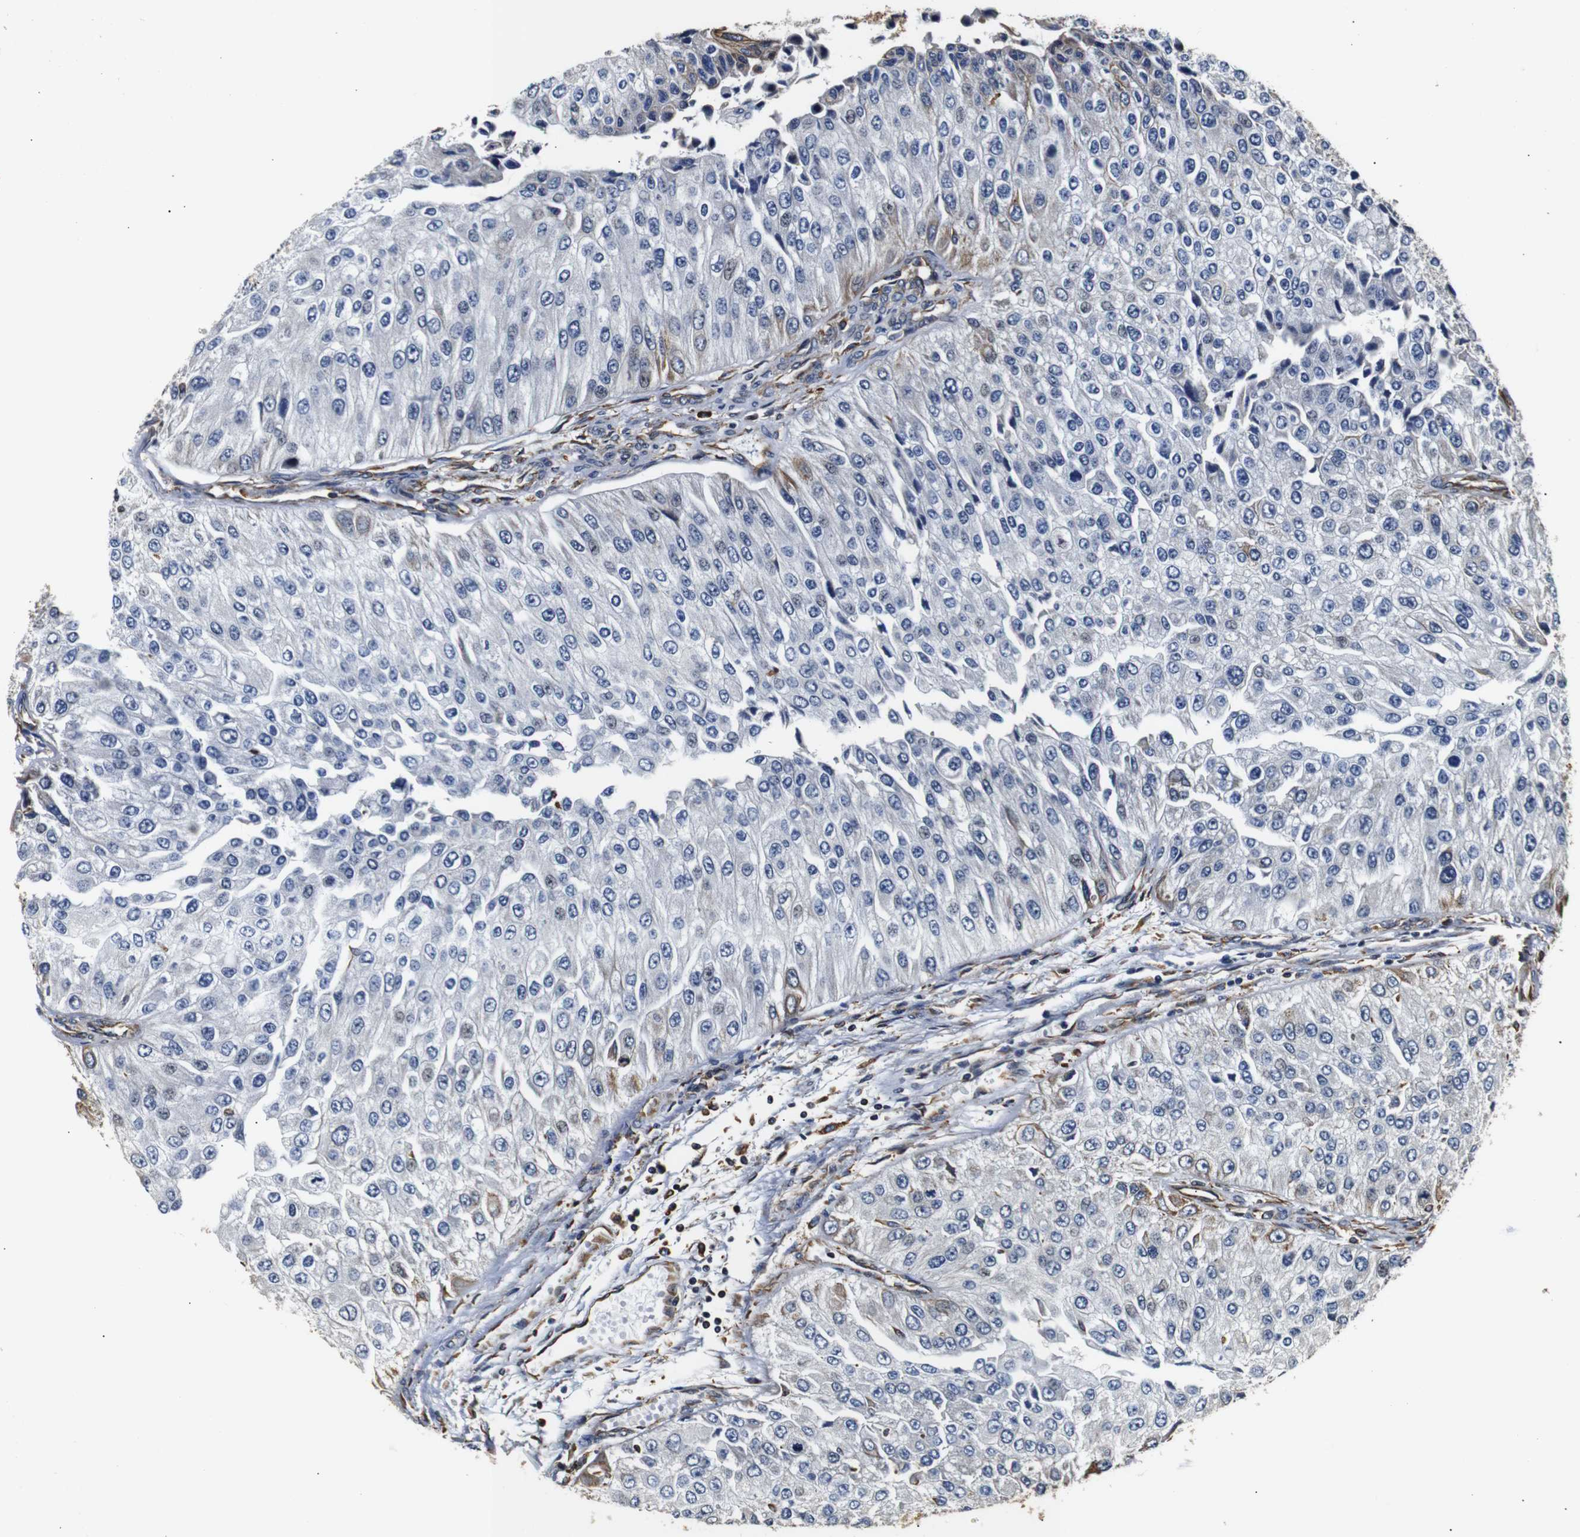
{"staining": {"intensity": "moderate", "quantity": "<25%", "location": "cytoplasmic/membranous"}, "tissue": "urothelial cancer", "cell_type": "Tumor cells", "image_type": "cancer", "snomed": [{"axis": "morphology", "description": "Urothelial carcinoma, High grade"}, {"axis": "topography", "description": "Kidney"}, {"axis": "topography", "description": "Urinary bladder"}], "caption": "Human urothelial cancer stained with a protein marker reveals moderate staining in tumor cells.", "gene": "HHIP", "patient": {"sex": "male", "age": 77}}